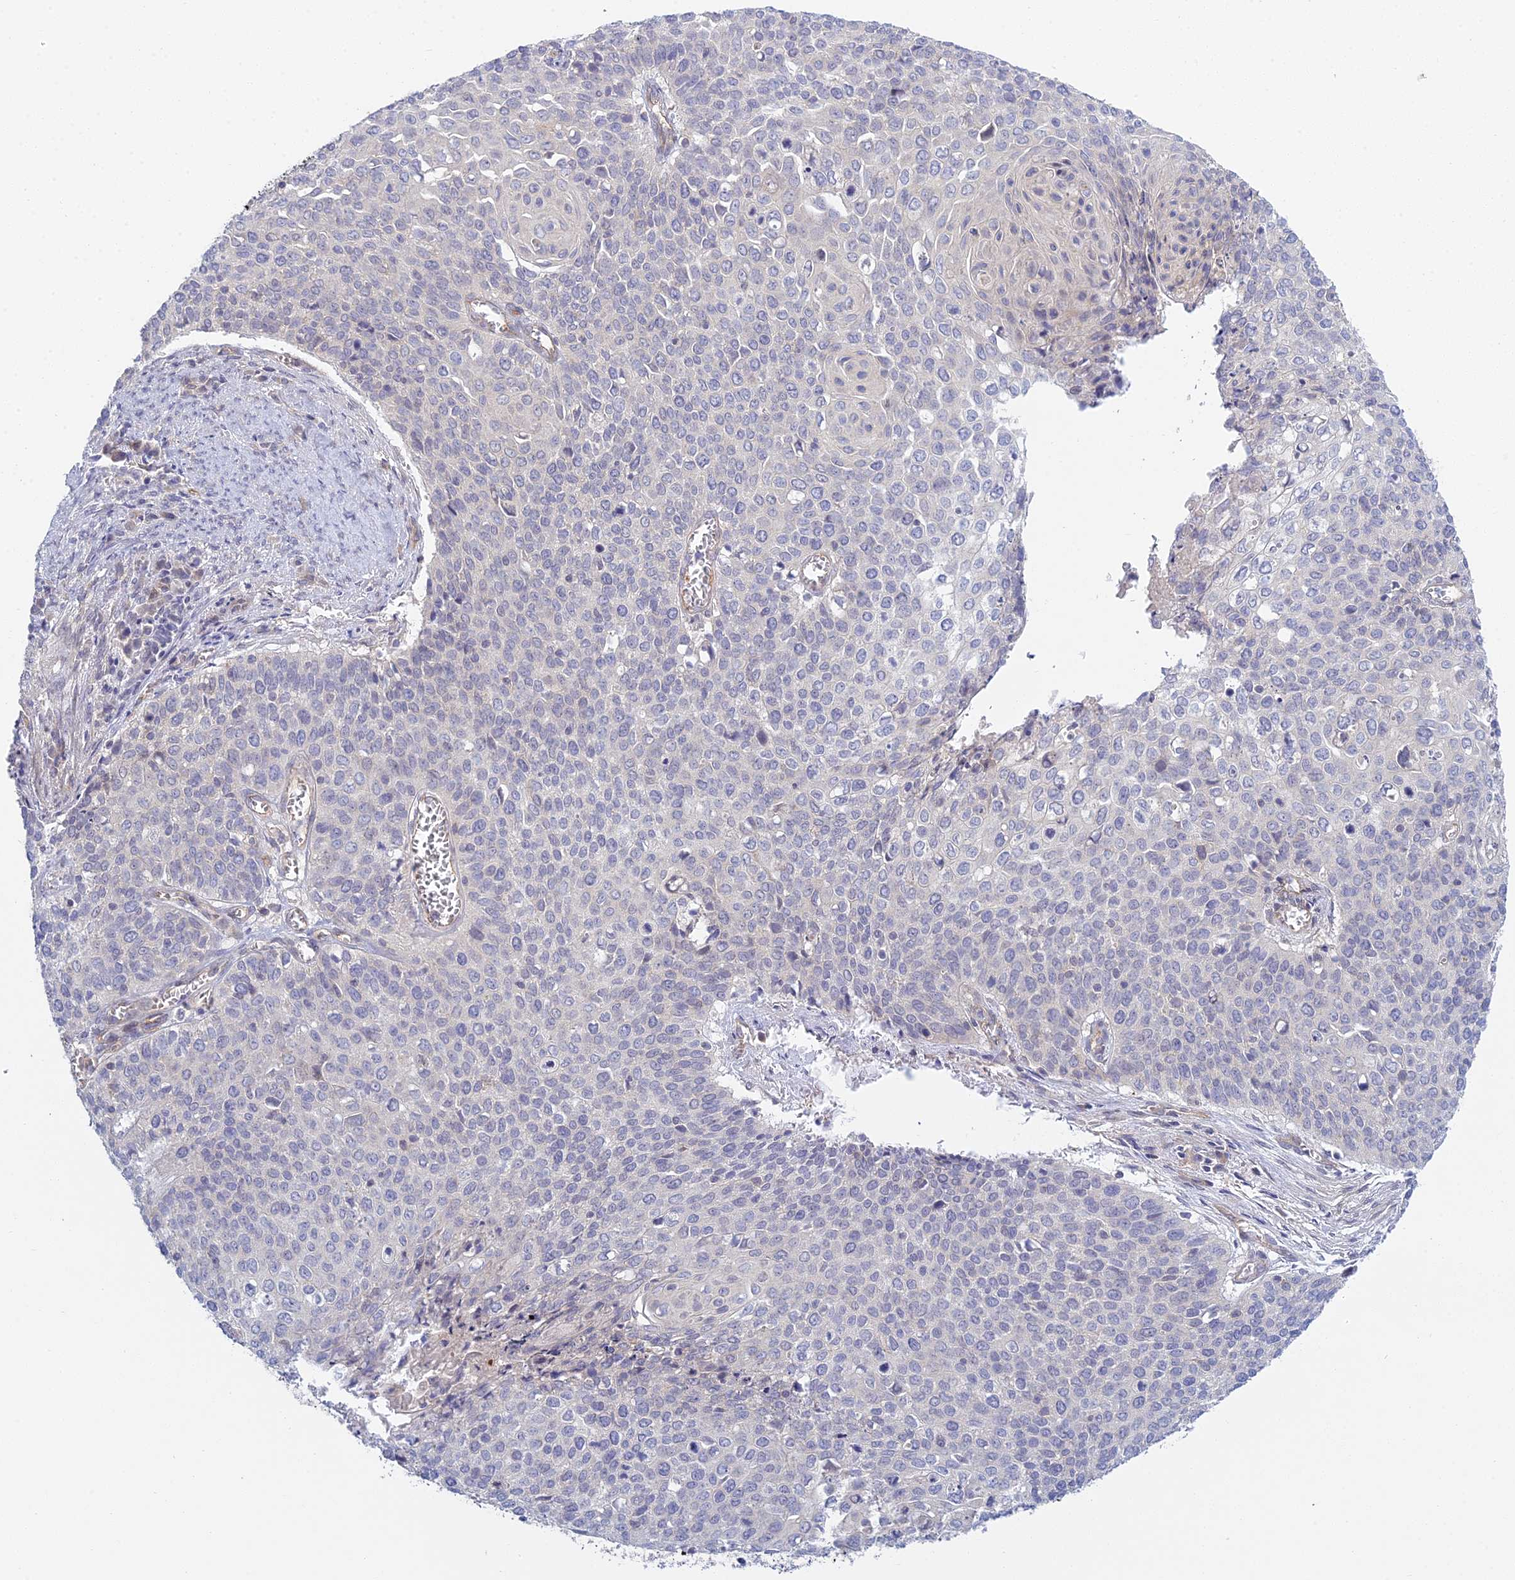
{"staining": {"intensity": "negative", "quantity": "none", "location": "none"}, "tissue": "cervical cancer", "cell_type": "Tumor cells", "image_type": "cancer", "snomed": [{"axis": "morphology", "description": "Squamous cell carcinoma, NOS"}, {"axis": "topography", "description": "Cervix"}], "caption": "Tumor cells are negative for protein expression in human cervical cancer.", "gene": "METTL26", "patient": {"sex": "female", "age": 39}}